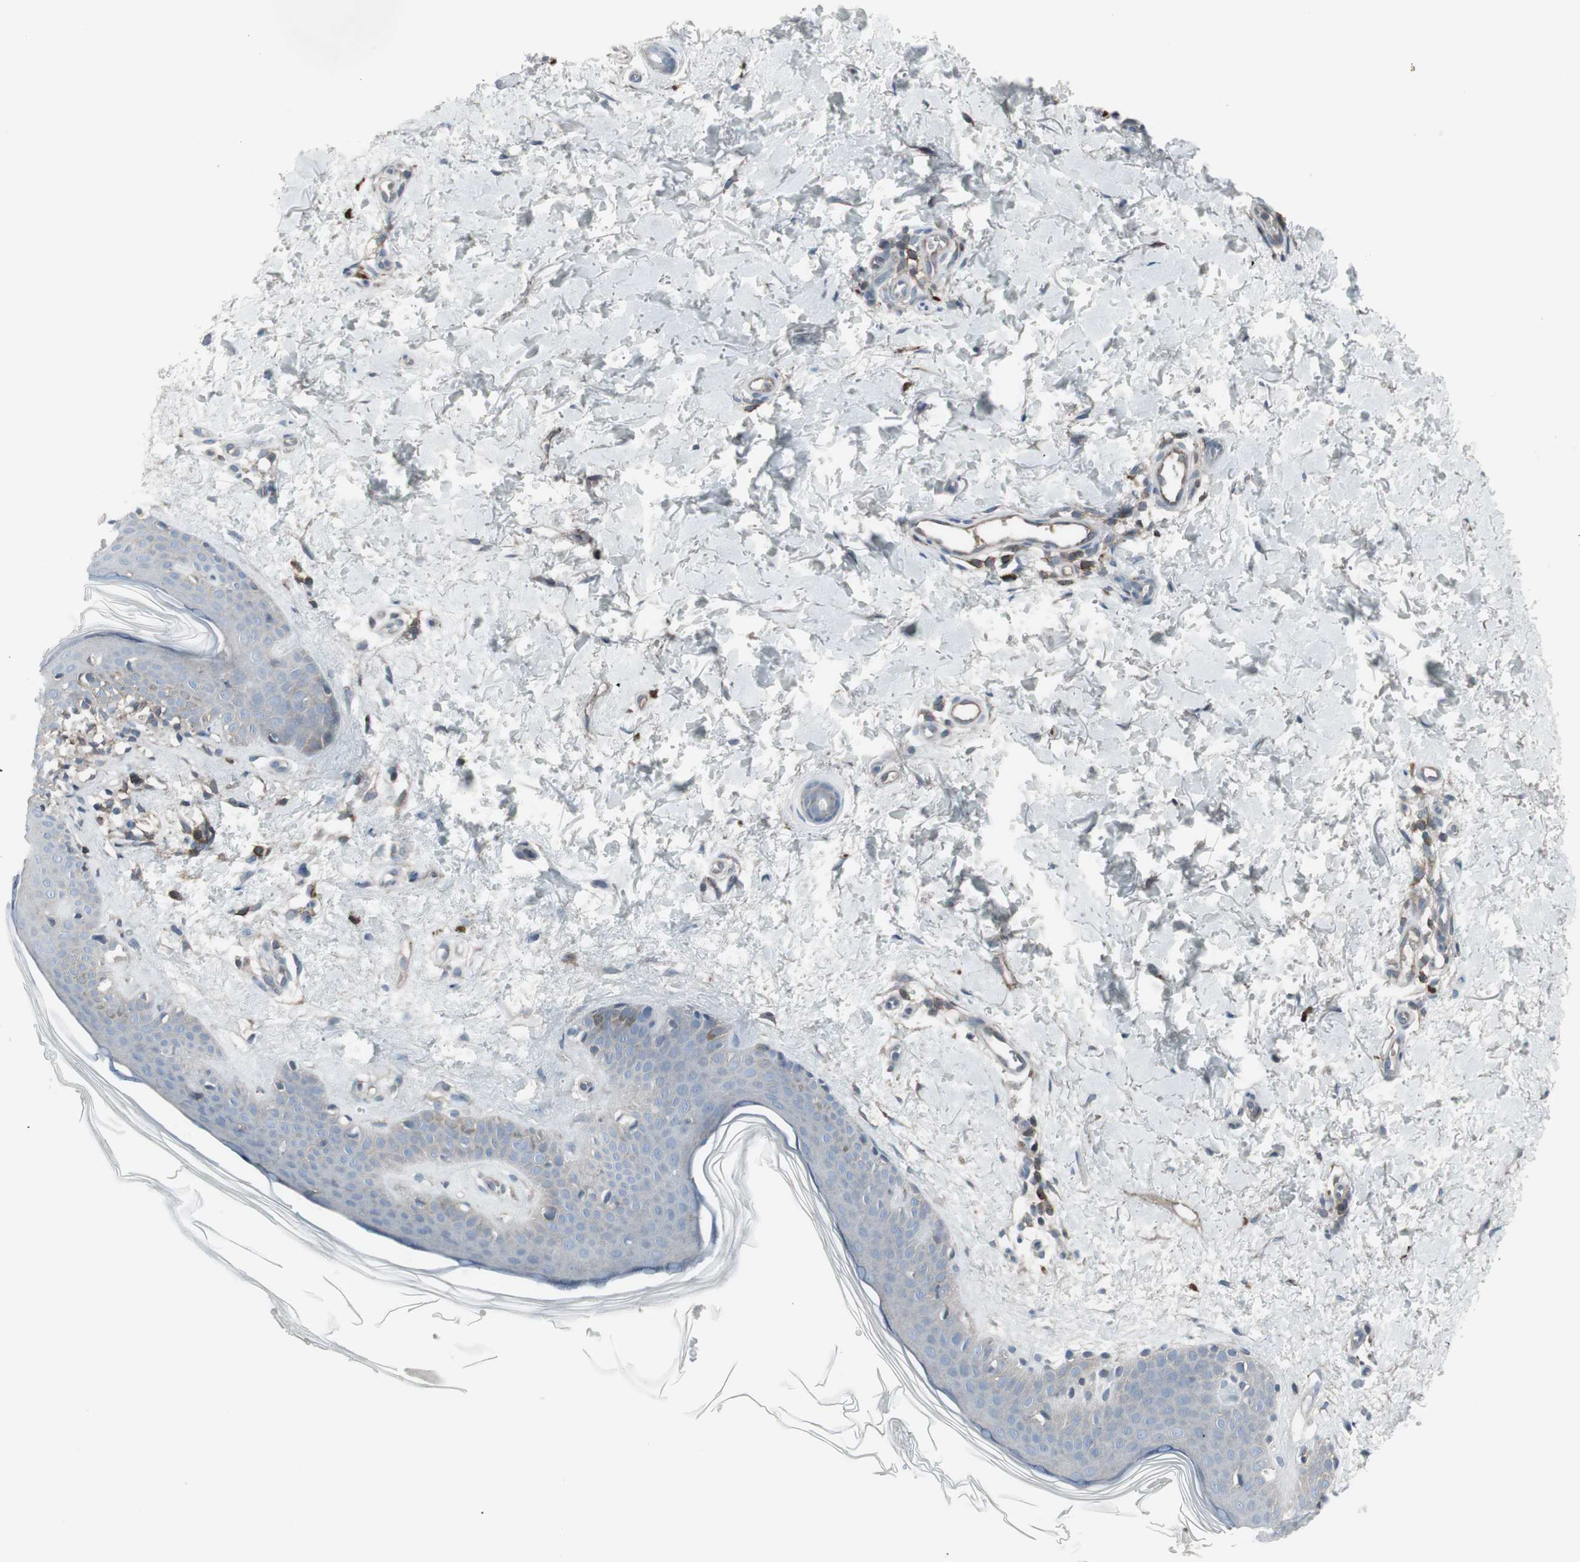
{"staining": {"intensity": "weak", "quantity": "25%-75%", "location": "cytoplasmic/membranous"}, "tissue": "skin", "cell_type": "Fibroblasts", "image_type": "normal", "snomed": [{"axis": "morphology", "description": "Normal tissue, NOS"}, {"axis": "topography", "description": "Skin"}], "caption": "Immunohistochemistry (IHC) (DAB (3,3'-diaminobenzidine)) staining of normal human skin exhibits weak cytoplasmic/membranous protein staining in about 25%-75% of fibroblasts. Immunohistochemistry stains the protein of interest in brown and the nuclei are stained blue.", "gene": "ZSCAN32", "patient": {"sex": "female", "age": 56}}